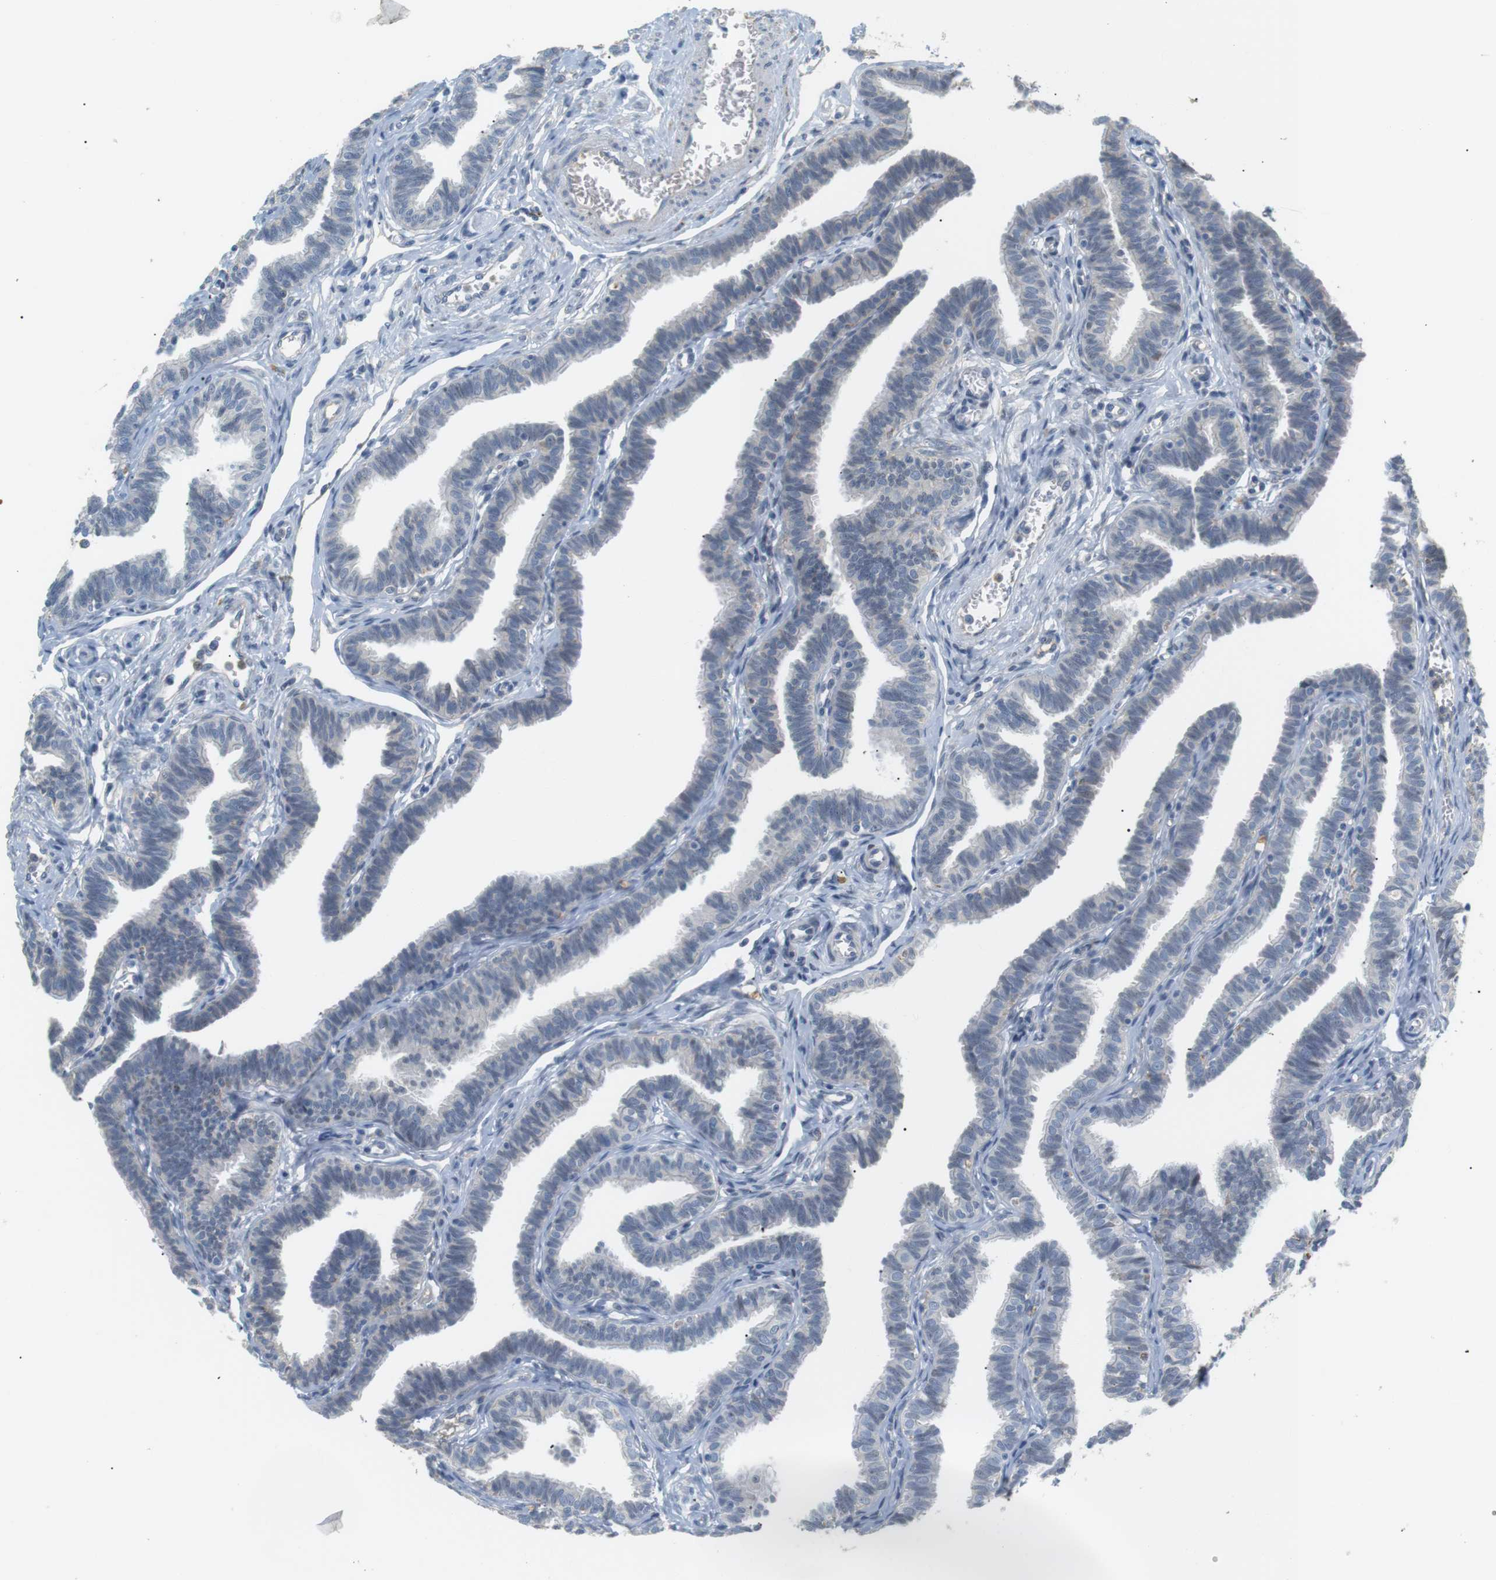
{"staining": {"intensity": "negative", "quantity": "none", "location": "none"}, "tissue": "fallopian tube", "cell_type": "Glandular cells", "image_type": "normal", "snomed": [{"axis": "morphology", "description": "Normal tissue, NOS"}, {"axis": "topography", "description": "Fallopian tube"}, {"axis": "topography", "description": "Ovary"}], "caption": "The immunohistochemistry histopathology image has no significant staining in glandular cells of fallopian tube. (DAB IHC with hematoxylin counter stain).", "gene": "CD300E", "patient": {"sex": "female", "age": 23}}